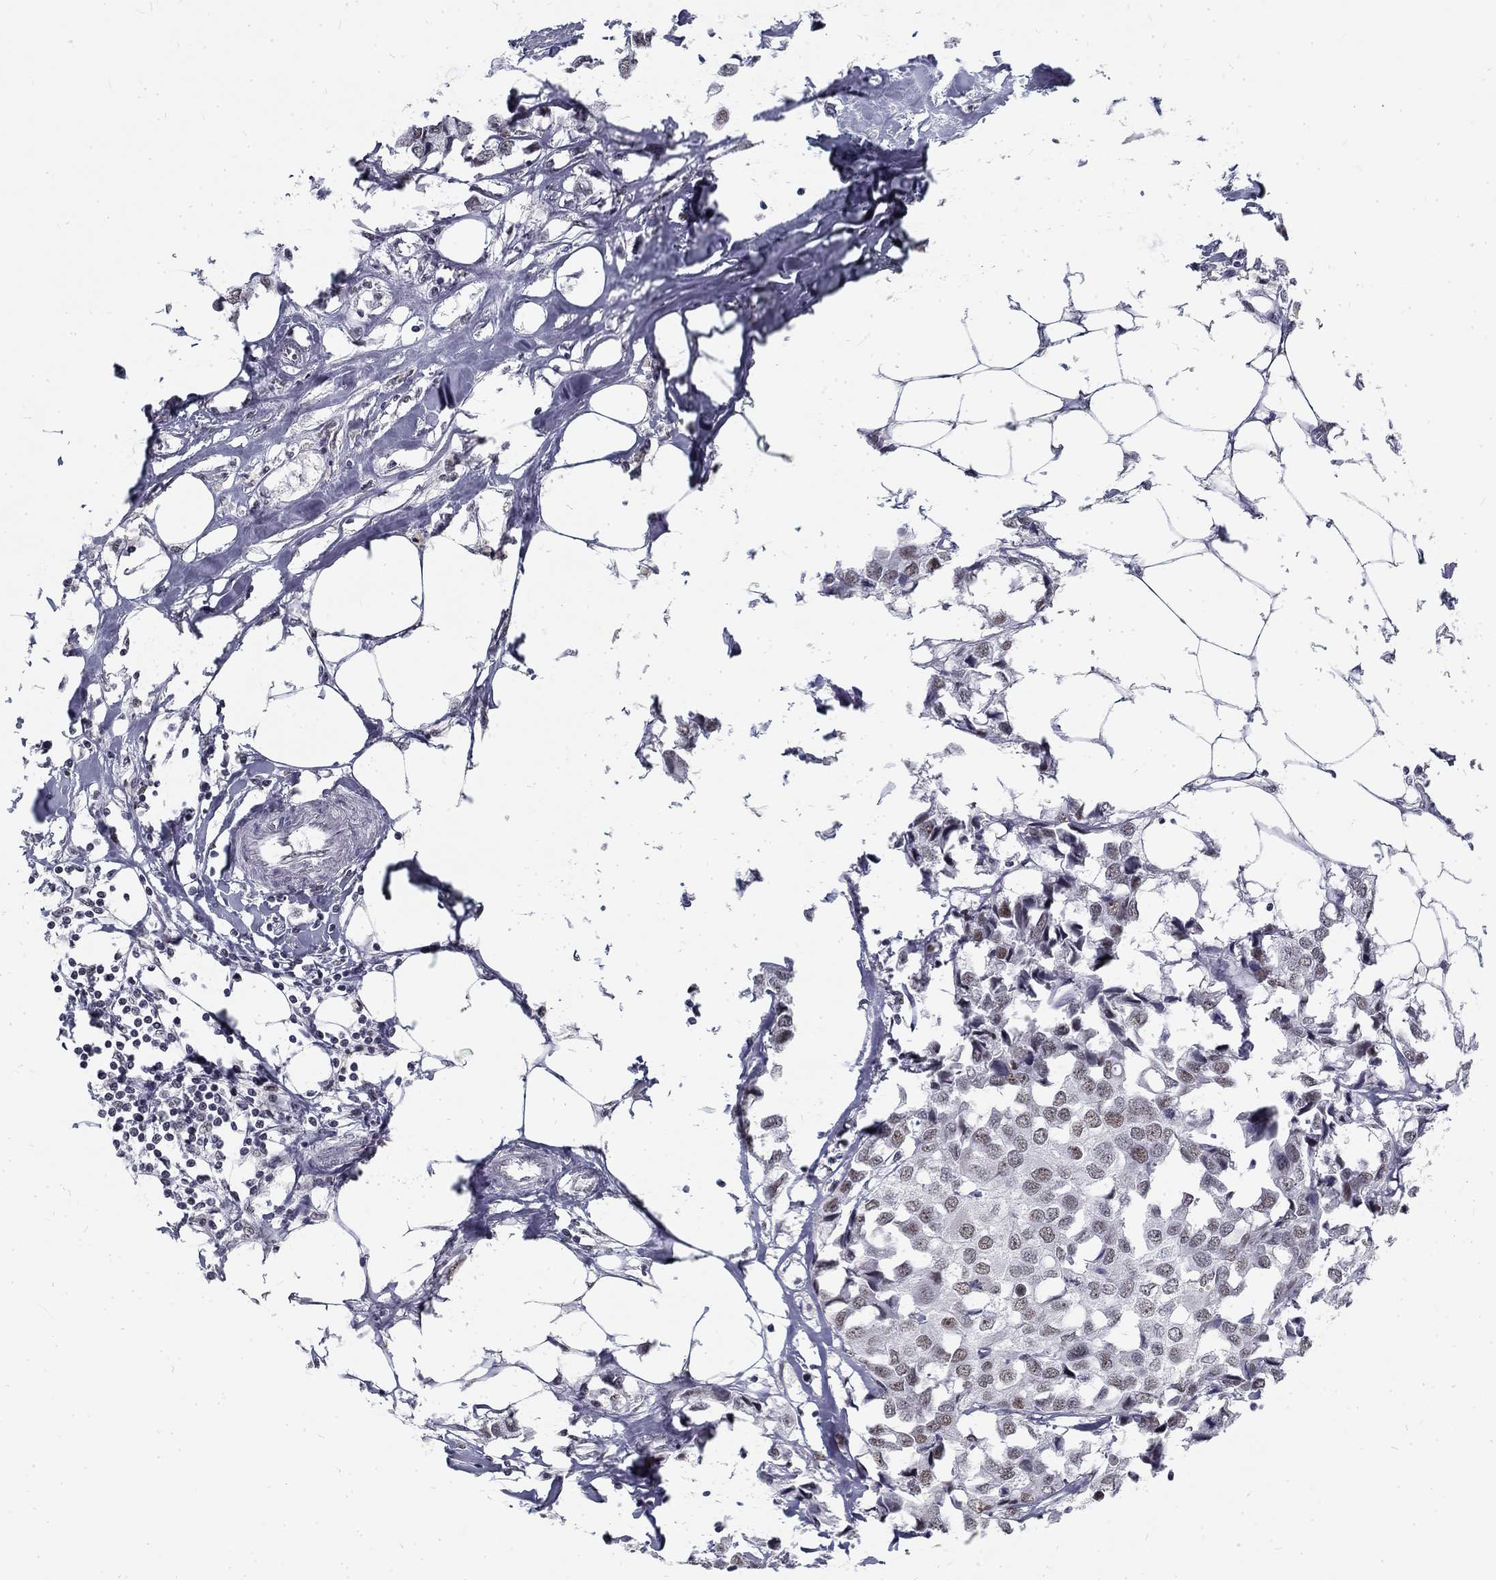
{"staining": {"intensity": "negative", "quantity": "none", "location": "none"}, "tissue": "breast cancer", "cell_type": "Tumor cells", "image_type": "cancer", "snomed": [{"axis": "morphology", "description": "Duct carcinoma"}, {"axis": "topography", "description": "Breast"}], "caption": "Photomicrograph shows no significant protein staining in tumor cells of breast cancer.", "gene": "SNORC", "patient": {"sex": "female", "age": 80}}